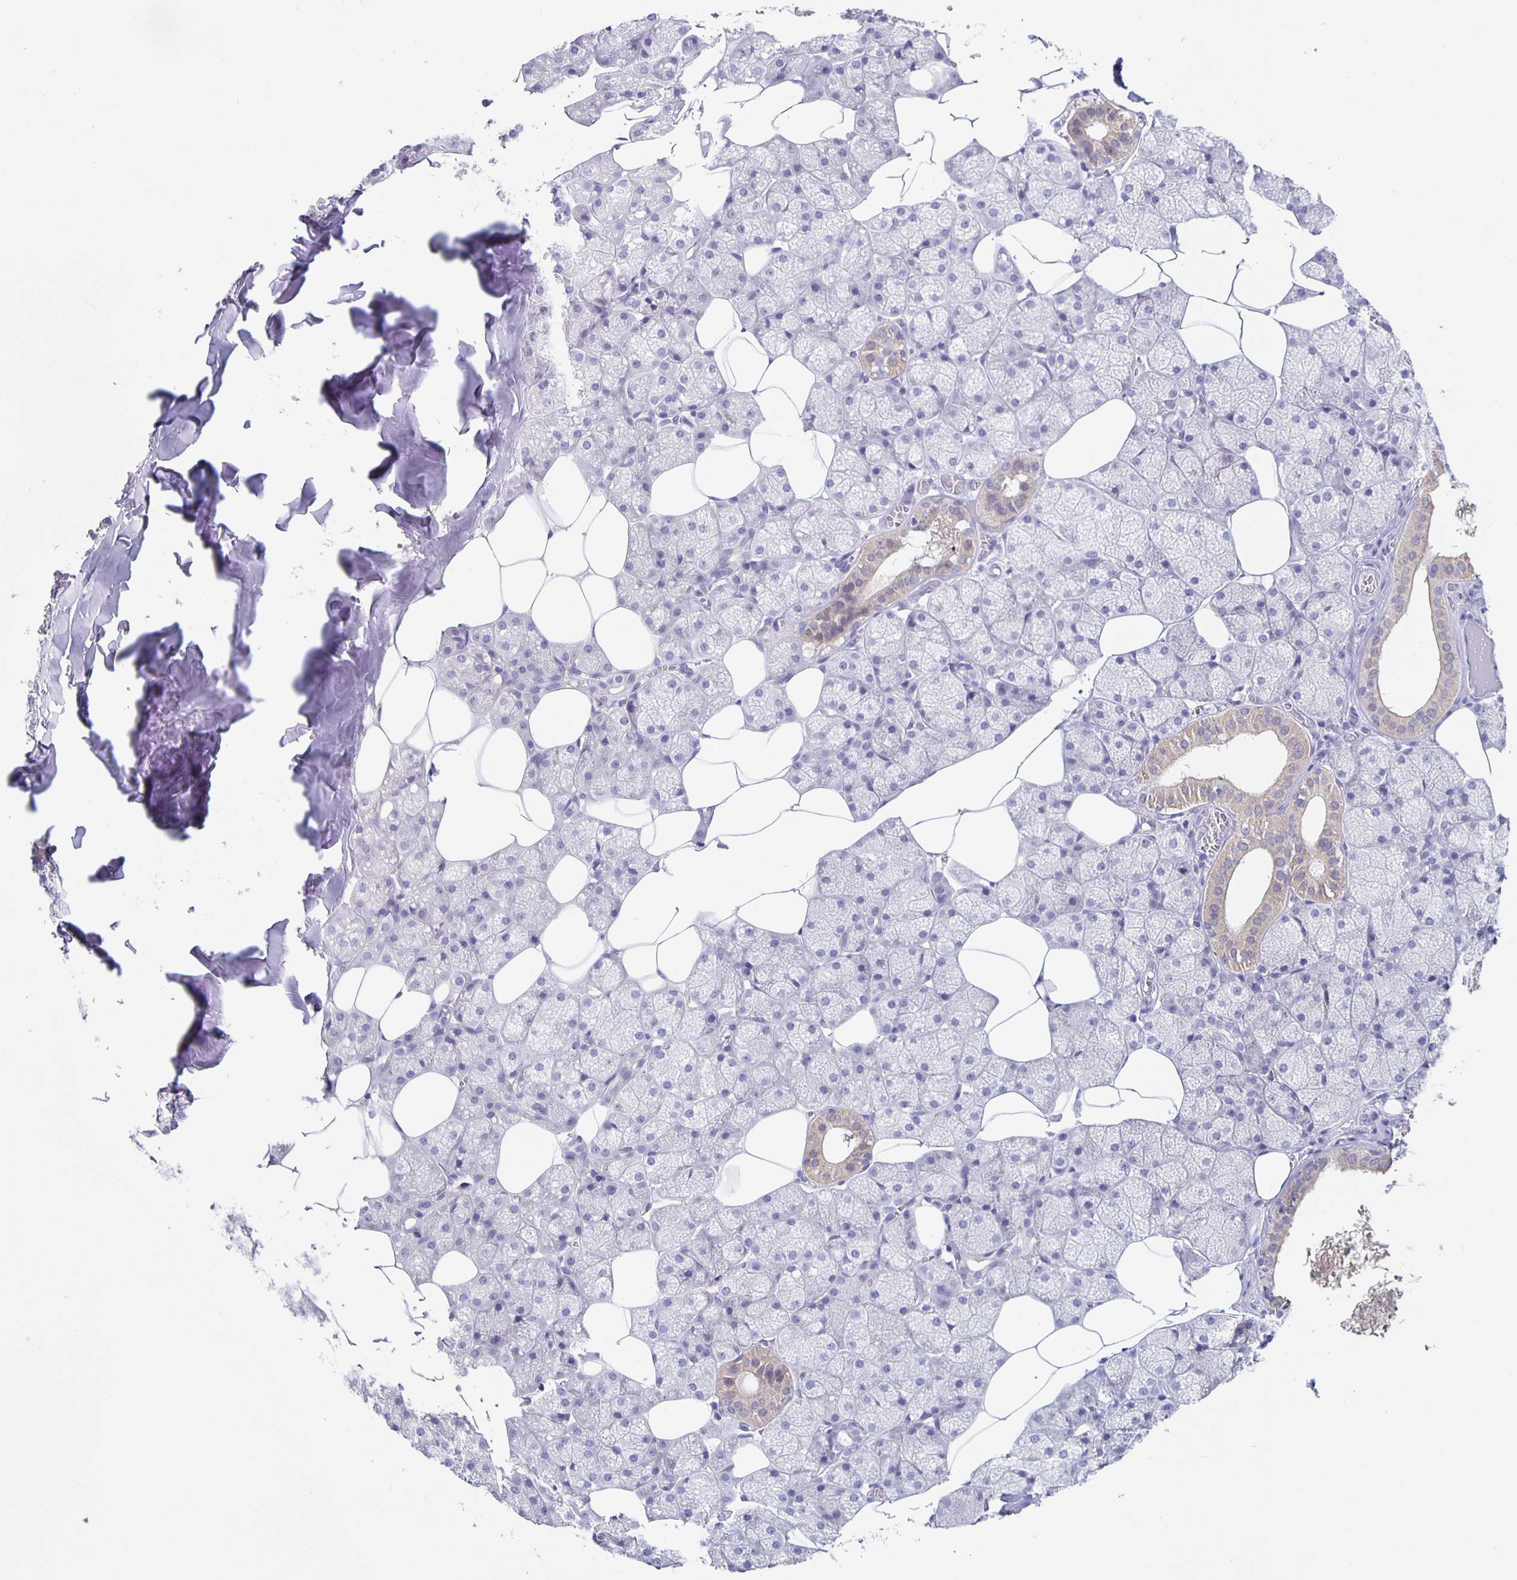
{"staining": {"intensity": "moderate", "quantity": "<25%", "location": "cytoplasmic/membranous"}, "tissue": "salivary gland", "cell_type": "Glandular cells", "image_type": "normal", "snomed": [{"axis": "morphology", "description": "Normal tissue, NOS"}, {"axis": "topography", "description": "Salivary gland"}, {"axis": "topography", "description": "Peripheral nerve tissue"}], "caption": "IHC (DAB) staining of normal salivary gland demonstrates moderate cytoplasmic/membranous protein positivity in about <25% of glandular cells.", "gene": "TPPP", "patient": {"sex": "male", "age": 38}}